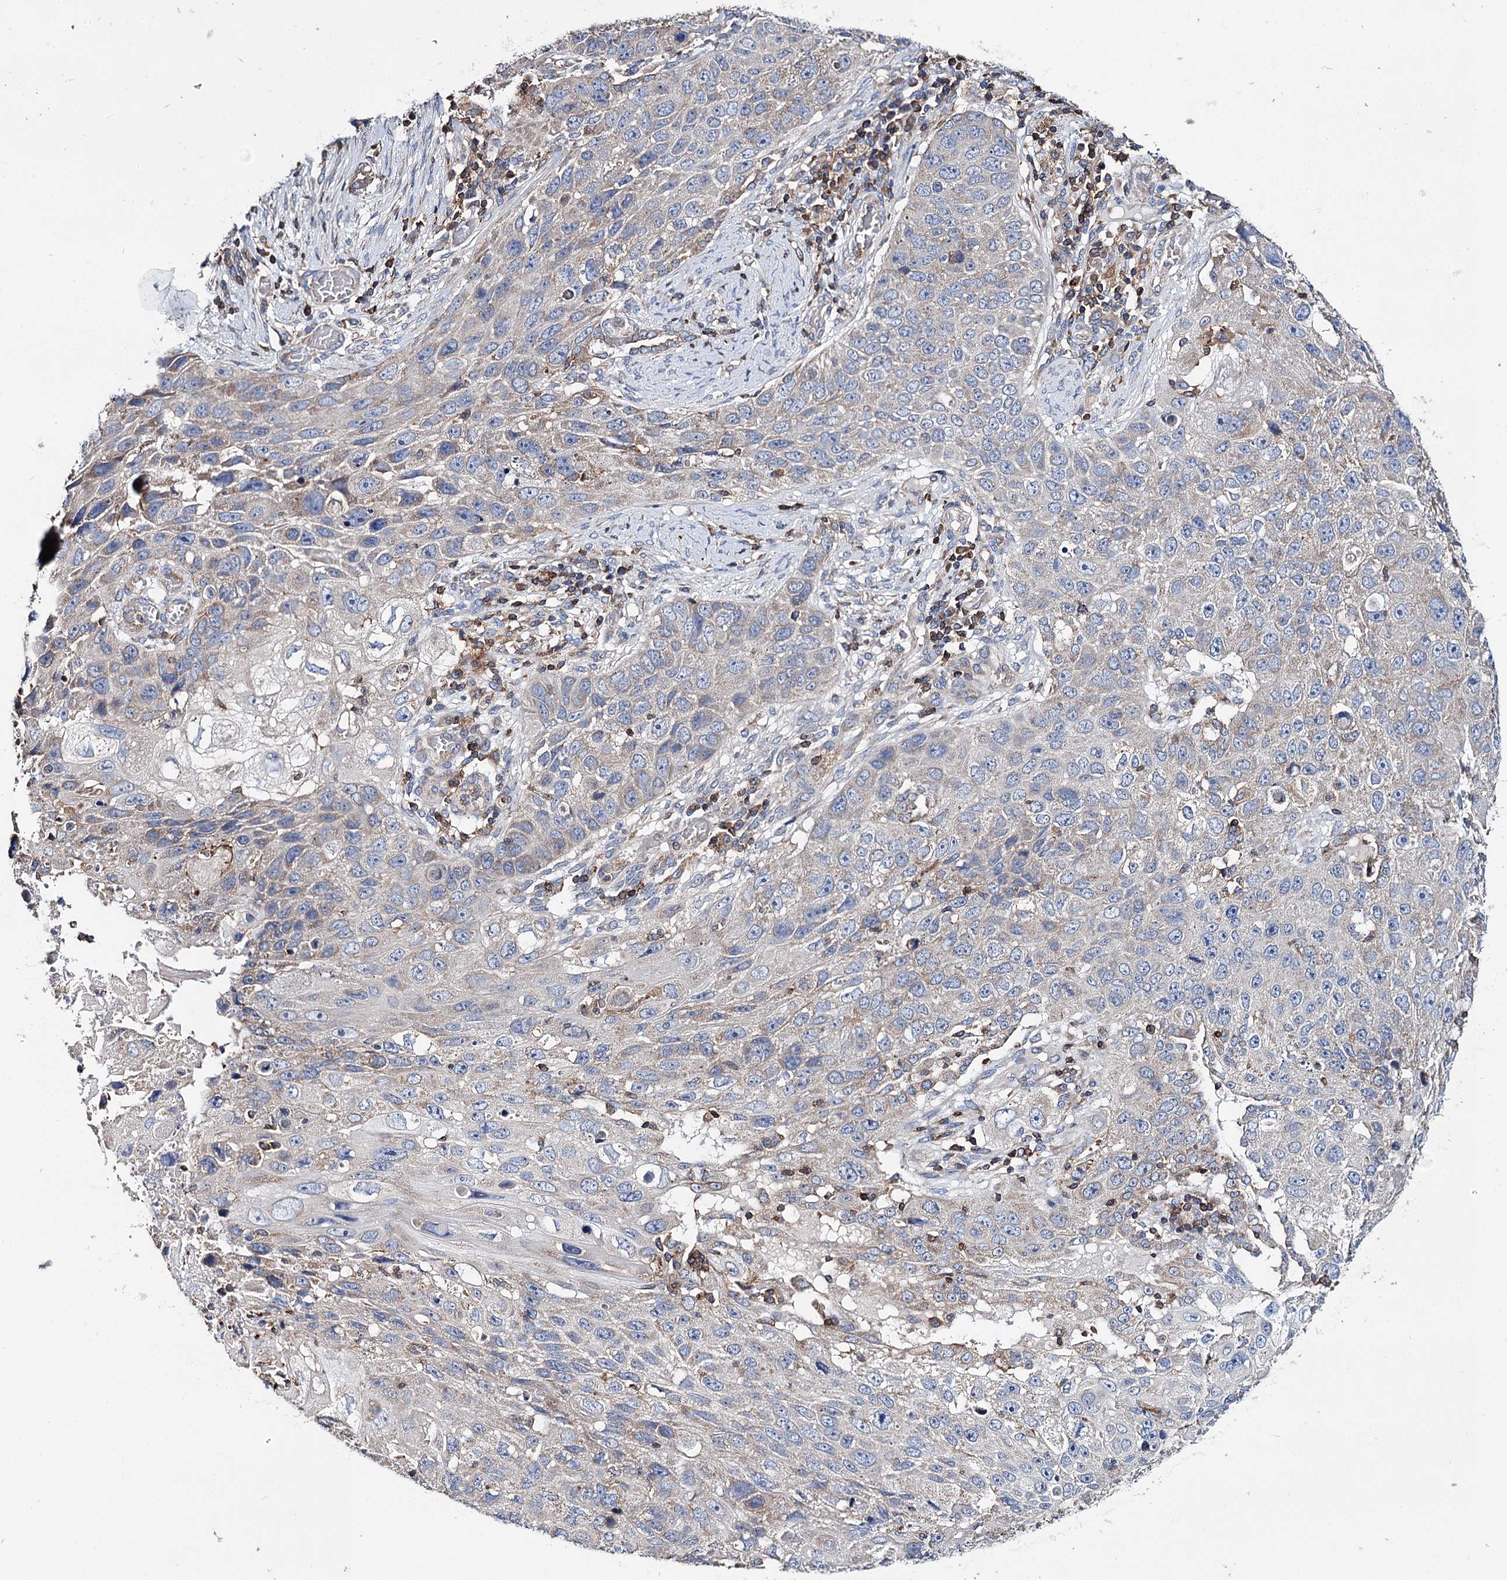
{"staining": {"intensity": "weak", "quantity": "<25%", "location": "cytoplasmic/membranous"}, "tissue": "lung cancer", "cell_type": "Tumor cells", "image_type": "cancer", "snomed": [{"axis": "morphology", "description": "Squamous cell carcinoma, NOS"}, {"axis": "topography", "description": "Lung"}], "caption": "There is no significant positivity in tumor cells of lung squamous cell carcinoma. The staining was performed using DAB (3,3'-diaminobenzidine) to visualize the protein expression in brown, while the nuclei were stained in blue with hematoxylin (Magnification: 20x).", "gene": "UBASH3B", "patient": {"sex": "male", "age": 61}}